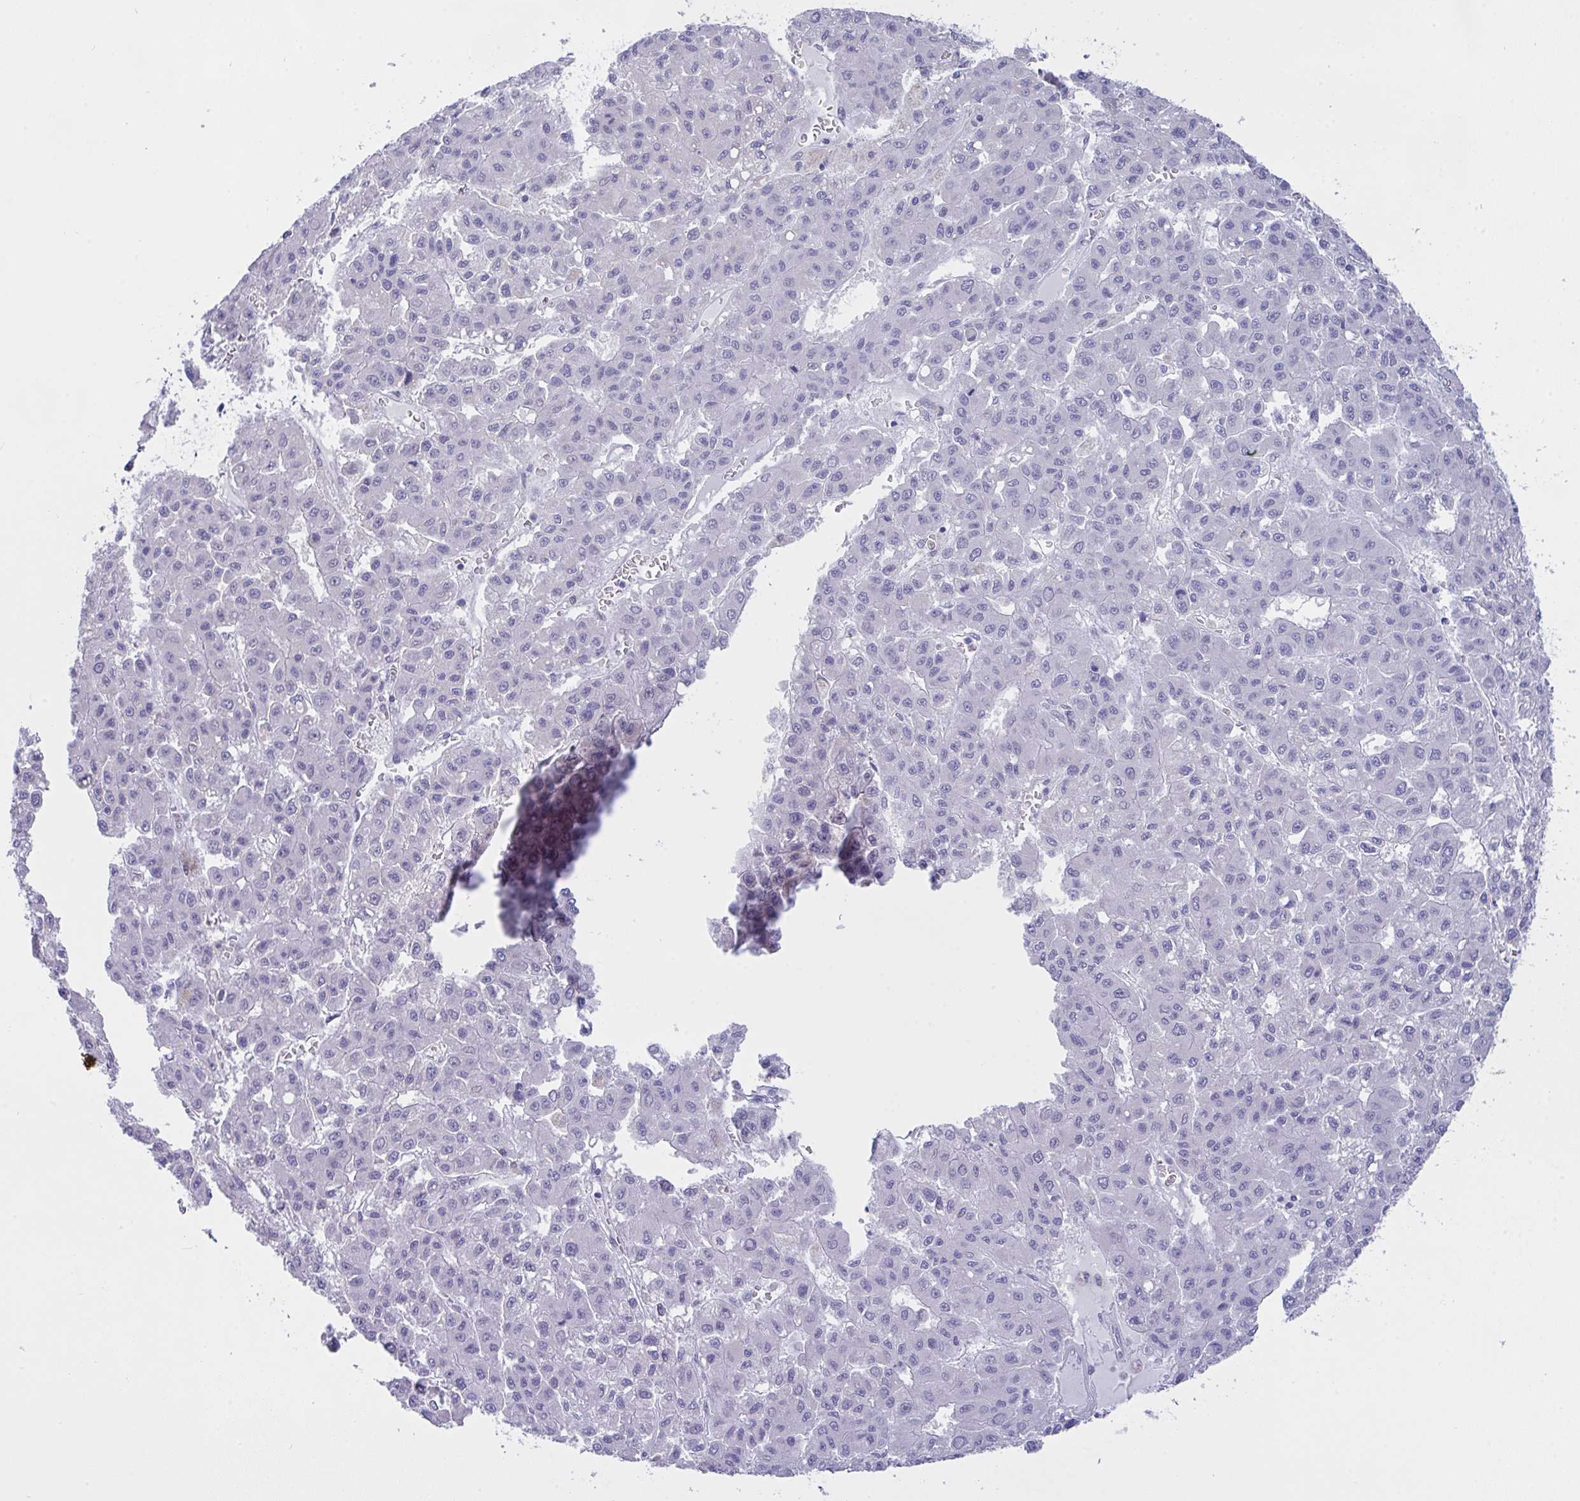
{"staining": {"intensity": "negative", "quantity": "none", "location": "none"}, "tissue": "liver cancer", "cell_type": "Tumor cells", "image_type": "cancer", "snomed": [{"axis": "morphology", "description": "Carcinoma, Hepatocellular, NOS"}, {"axis": "topography", "description": "Liver"}], "caption": "There is no significant positivity in tumor cells of liver cancer (hepatocellular carcinoma).", "gene": "FBXL22", "patient": {"sex": "male", "age": 70}}